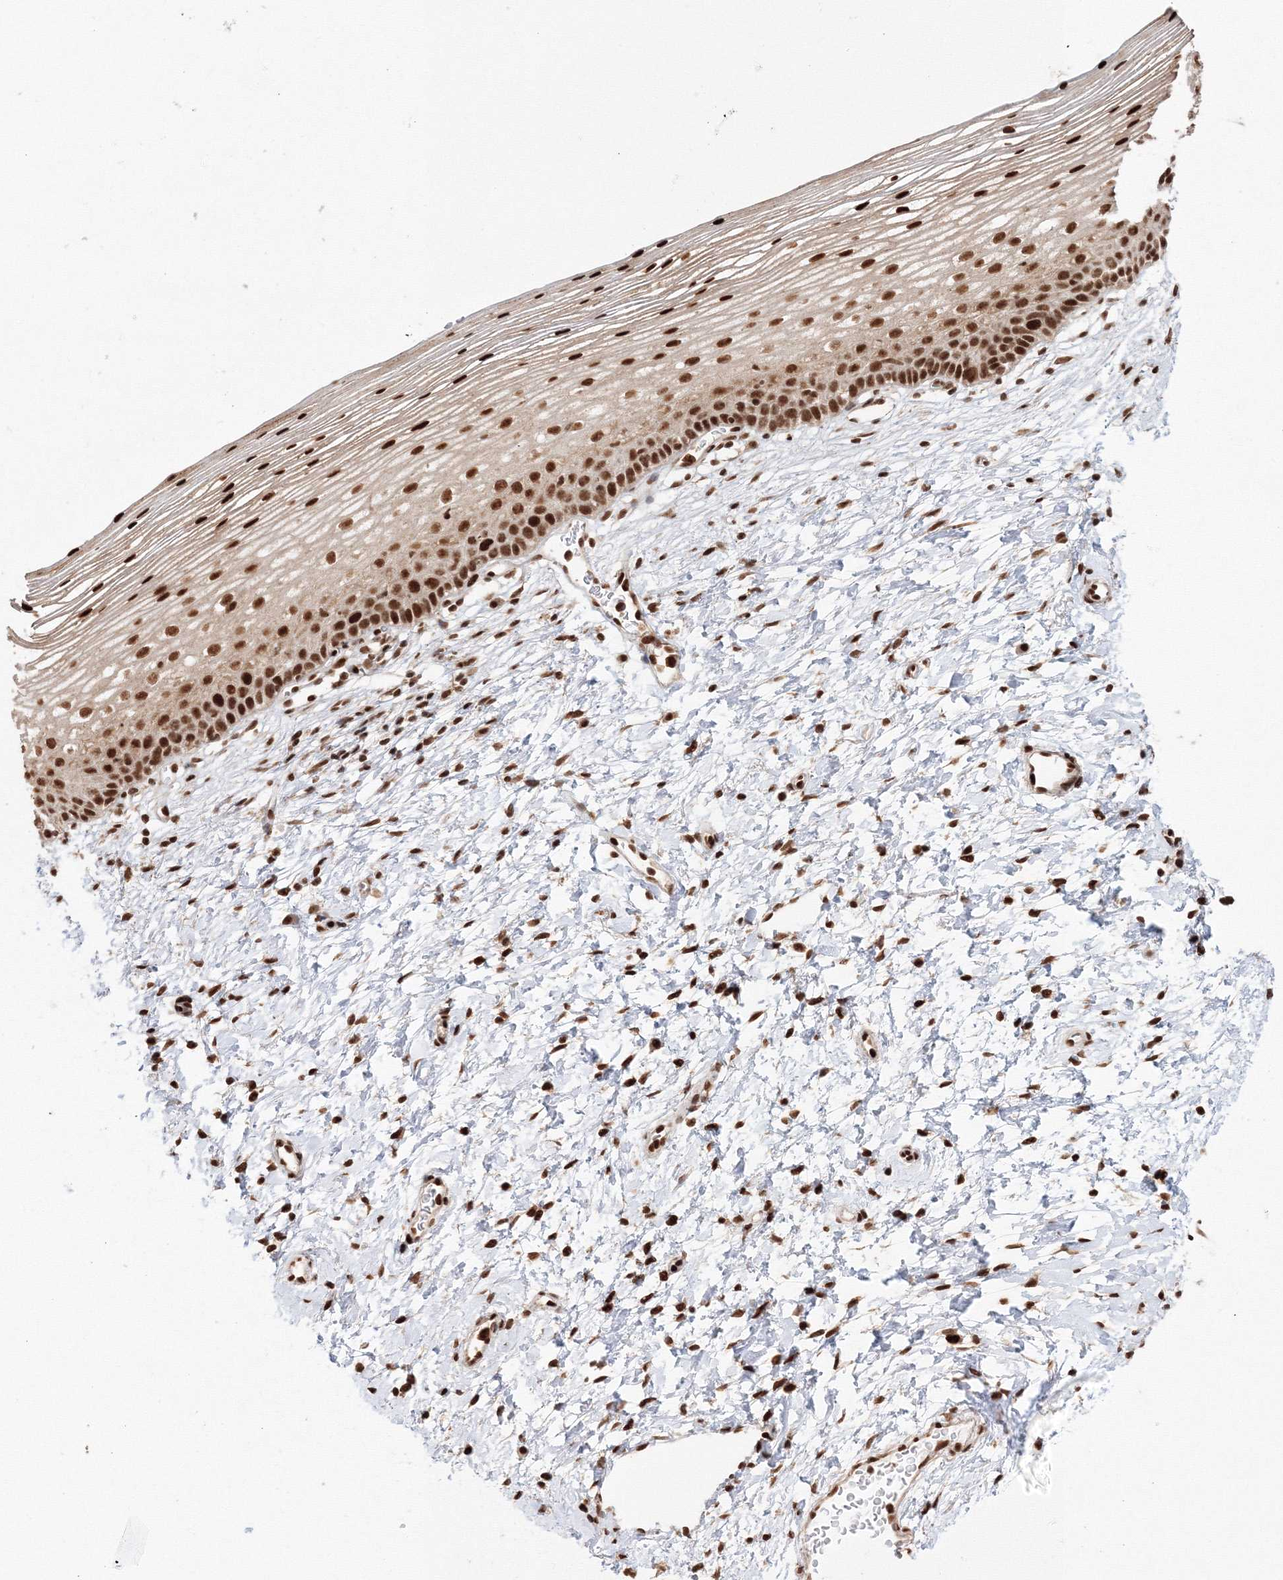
{"staining": {"intensity": "strong", "quantity": ">75%", "location": "nuclear"}, "tissue": "cervix", "cell_type": "Glandular cells", "image_type": "normal", "snomed": [{"axis": "morphology", "description": "Normal tissue, NOS"}, {"axis": "topography", "description": "Cervix"}], "caption": "IHC micrograph of normal cervix stained for a protein (brown), which shows high levels of strong nuclear expression in about >75% of glandular cells.", "gene": "KIF20A", "patient": {"sex": "female", "age": 72}}